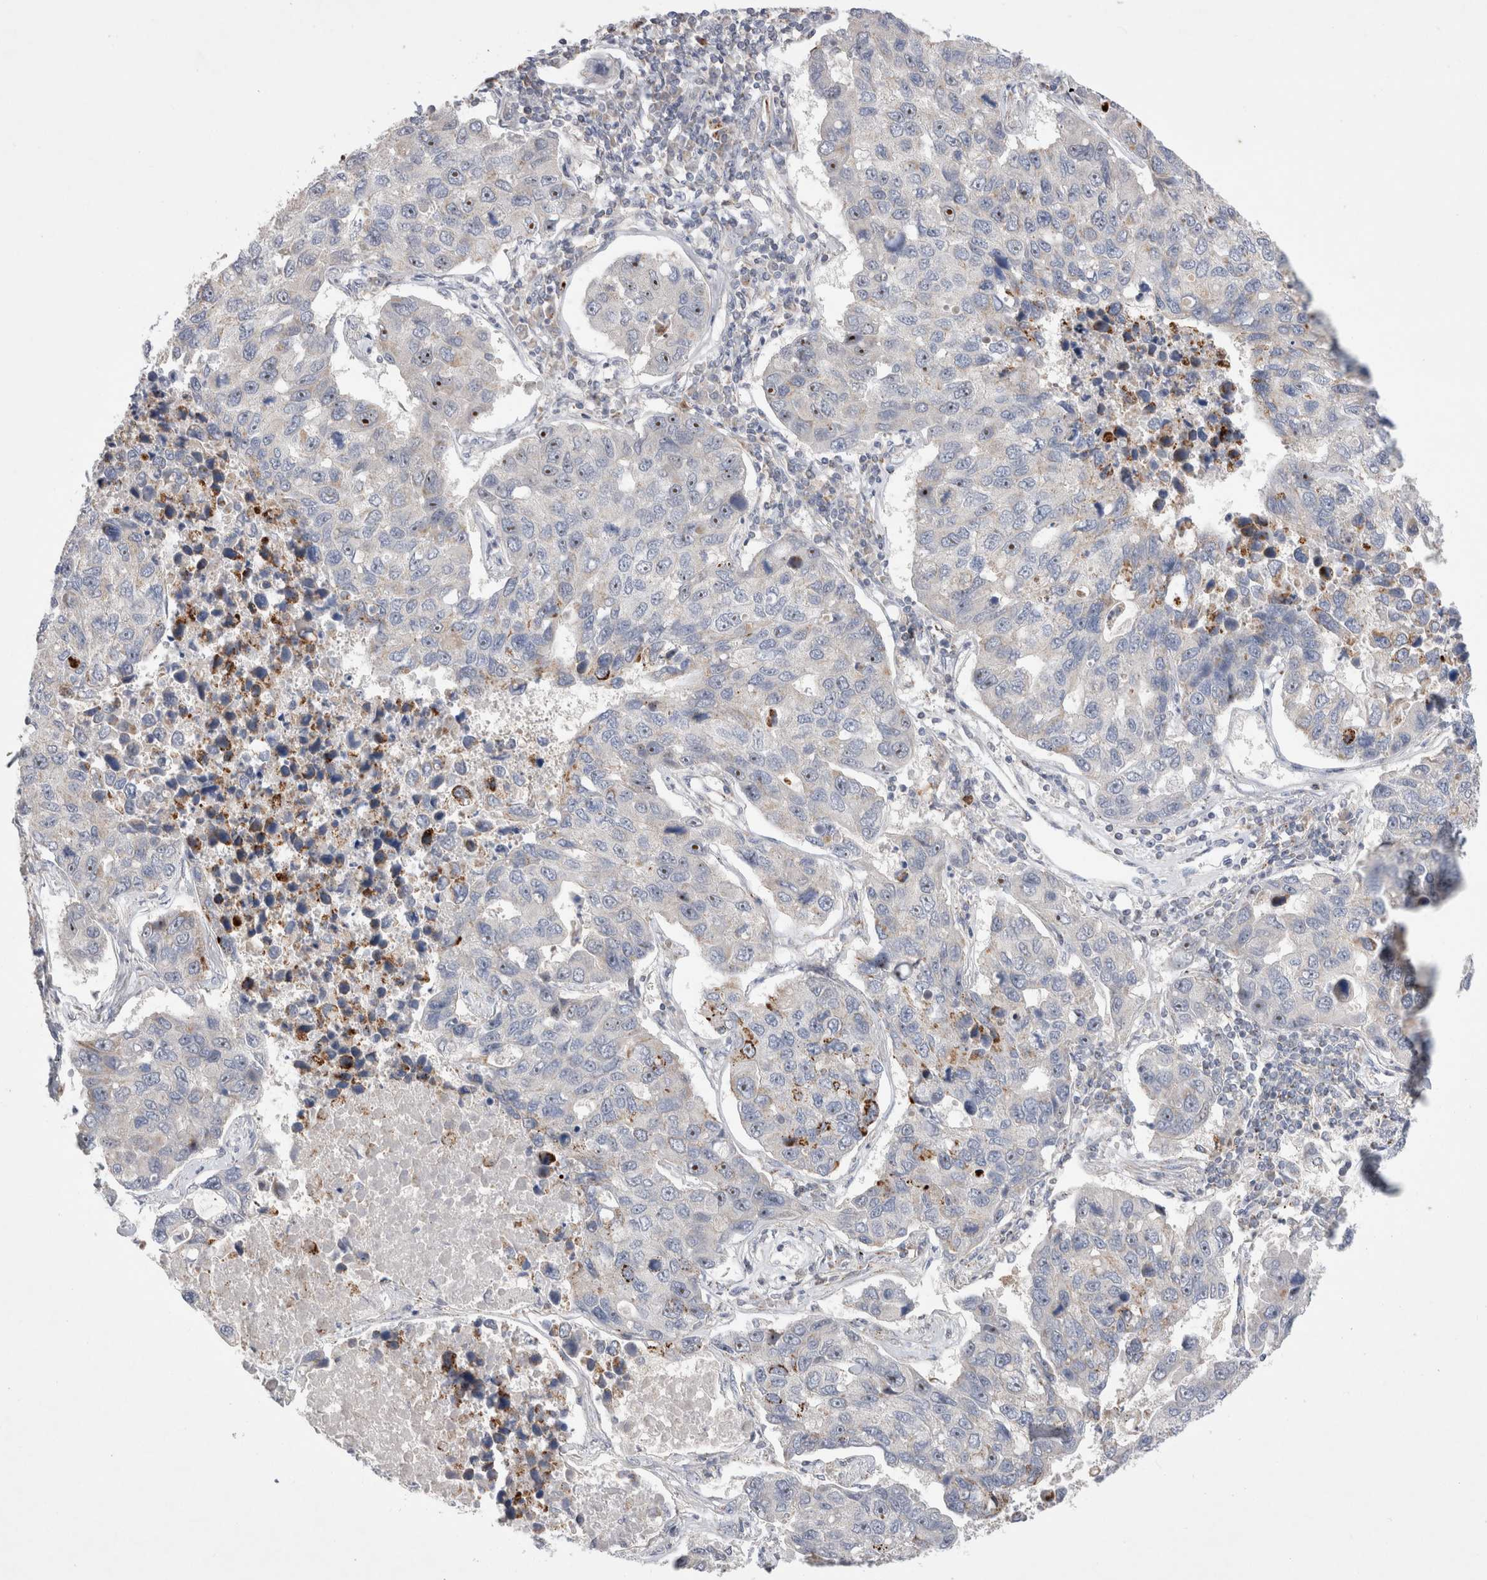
{"staining": {"intensity": "moderate", "quantity": "<25%", "location": "nuclear"}, "tissue": "lung cancer", "cell_type": "Tumor cells", "image_type": "cancer", "snomed": [{"axis": "morphology", "description": "Adenocarcinoma, NOS"}, {"axis": "topography", "description": "Lung"}], "caption": "Tumor cells exhibit moderate nuclear staining in approximately <25% of cells in lung adenocarcinoma. (DAB (3,3'-diaminobenzidine) IHC with brightfield microscopy, high magnification).", "gene": "CHADL", "patient": {"sex": "male", "age": 64}}